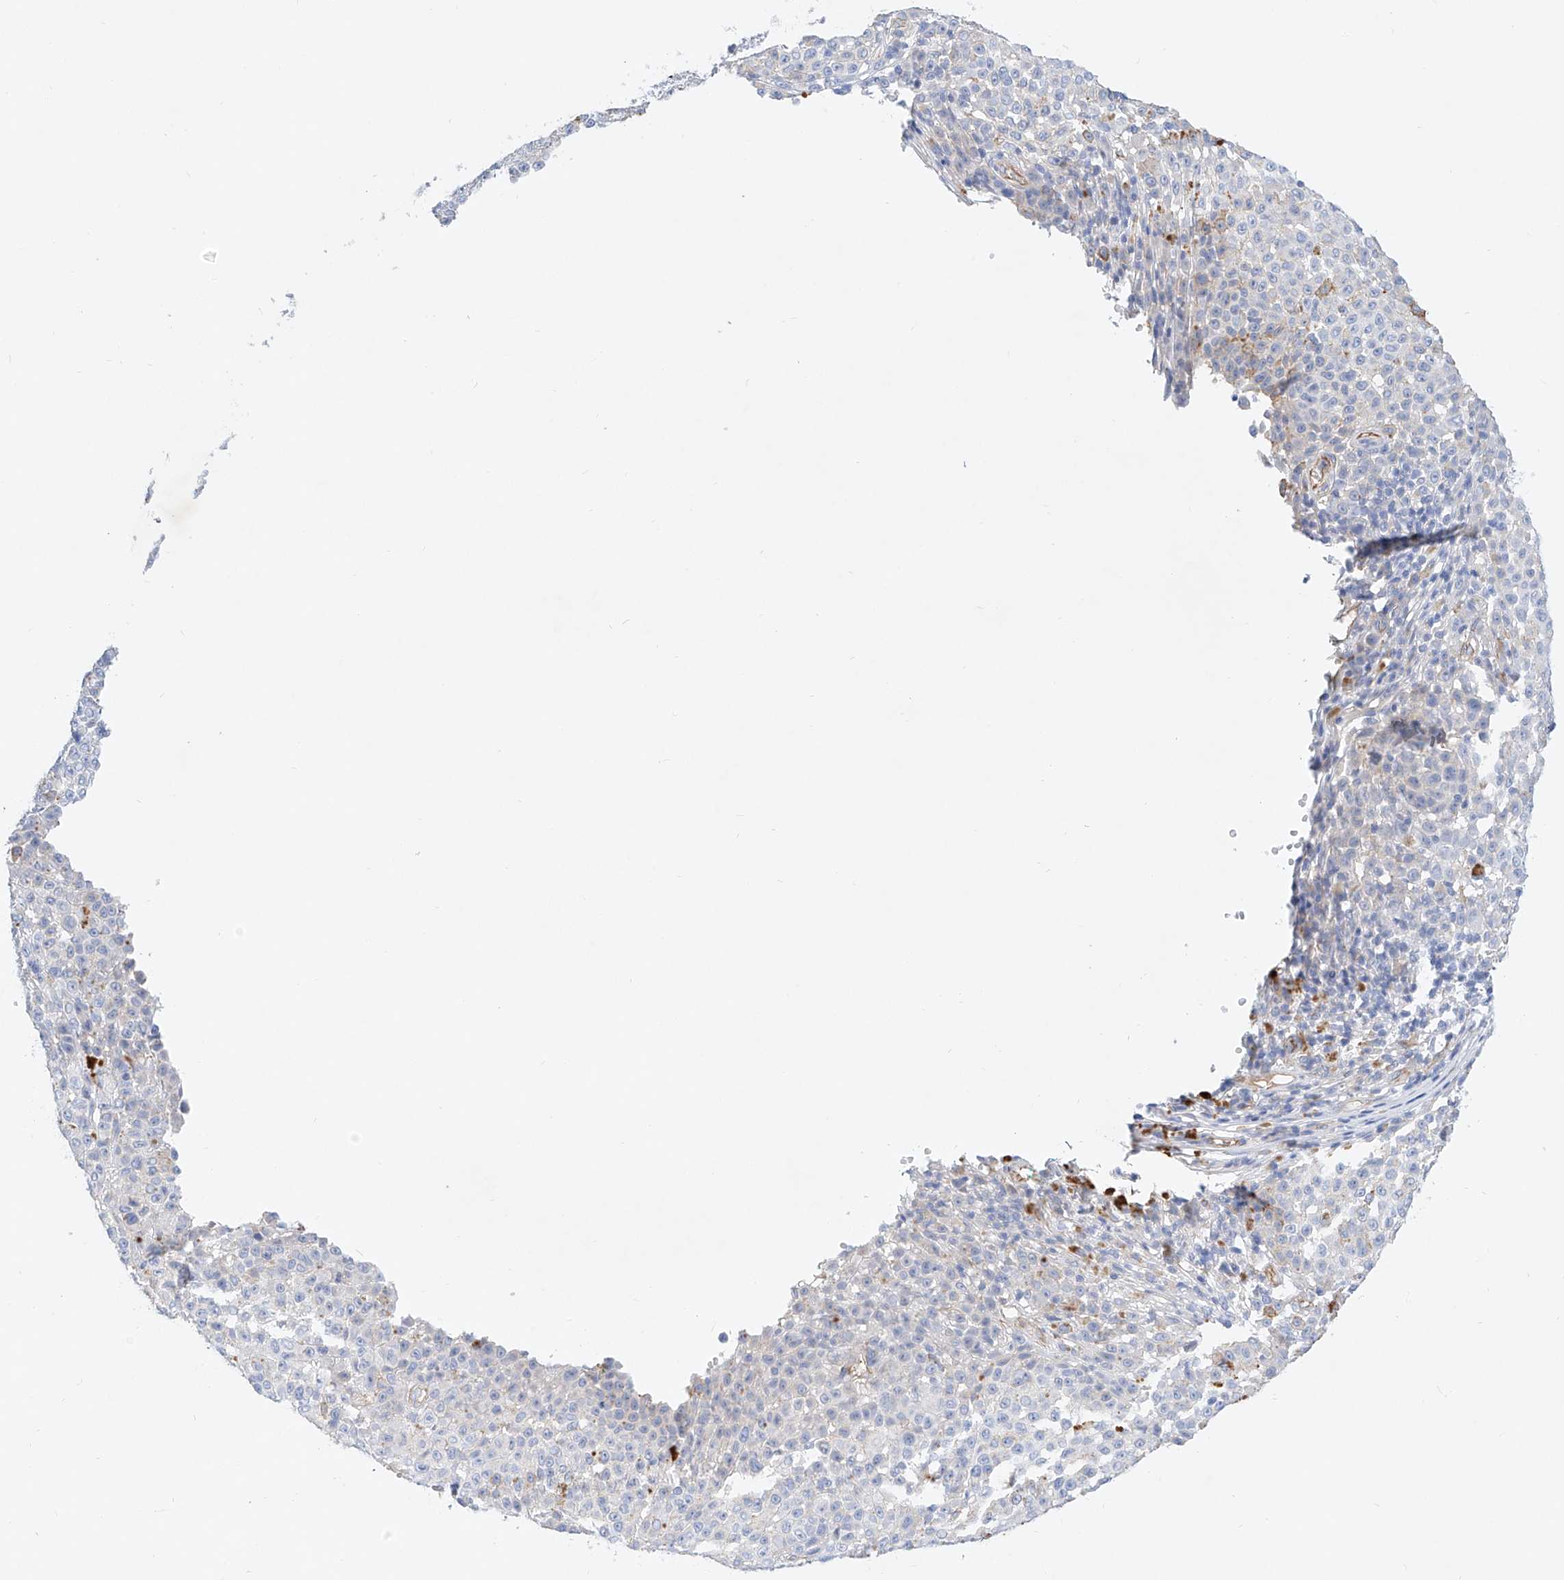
{"staining": {"intensity": "negative", "quantity": "none", "location": "none"}, "tissue": "melanoma", "cell_type": "Tumor cells", "image_type": "cancer", "snomed": [{"axis": "morphology", "description": "Malignant melanoma, NOS"}, {"axis": "topography", "description": "Skin"}], "caption": "High power microscopy micrograph of an immunohistochemistry (IHC) image of malignant melanoma, revealing no significant positivity in tumor cells. The staining is performed using DAB brown chromogen with nuclei counter-stained in using hematoxylin.", "gene": "SBSPON", "patient": {"sex": "female", "age": 94}}